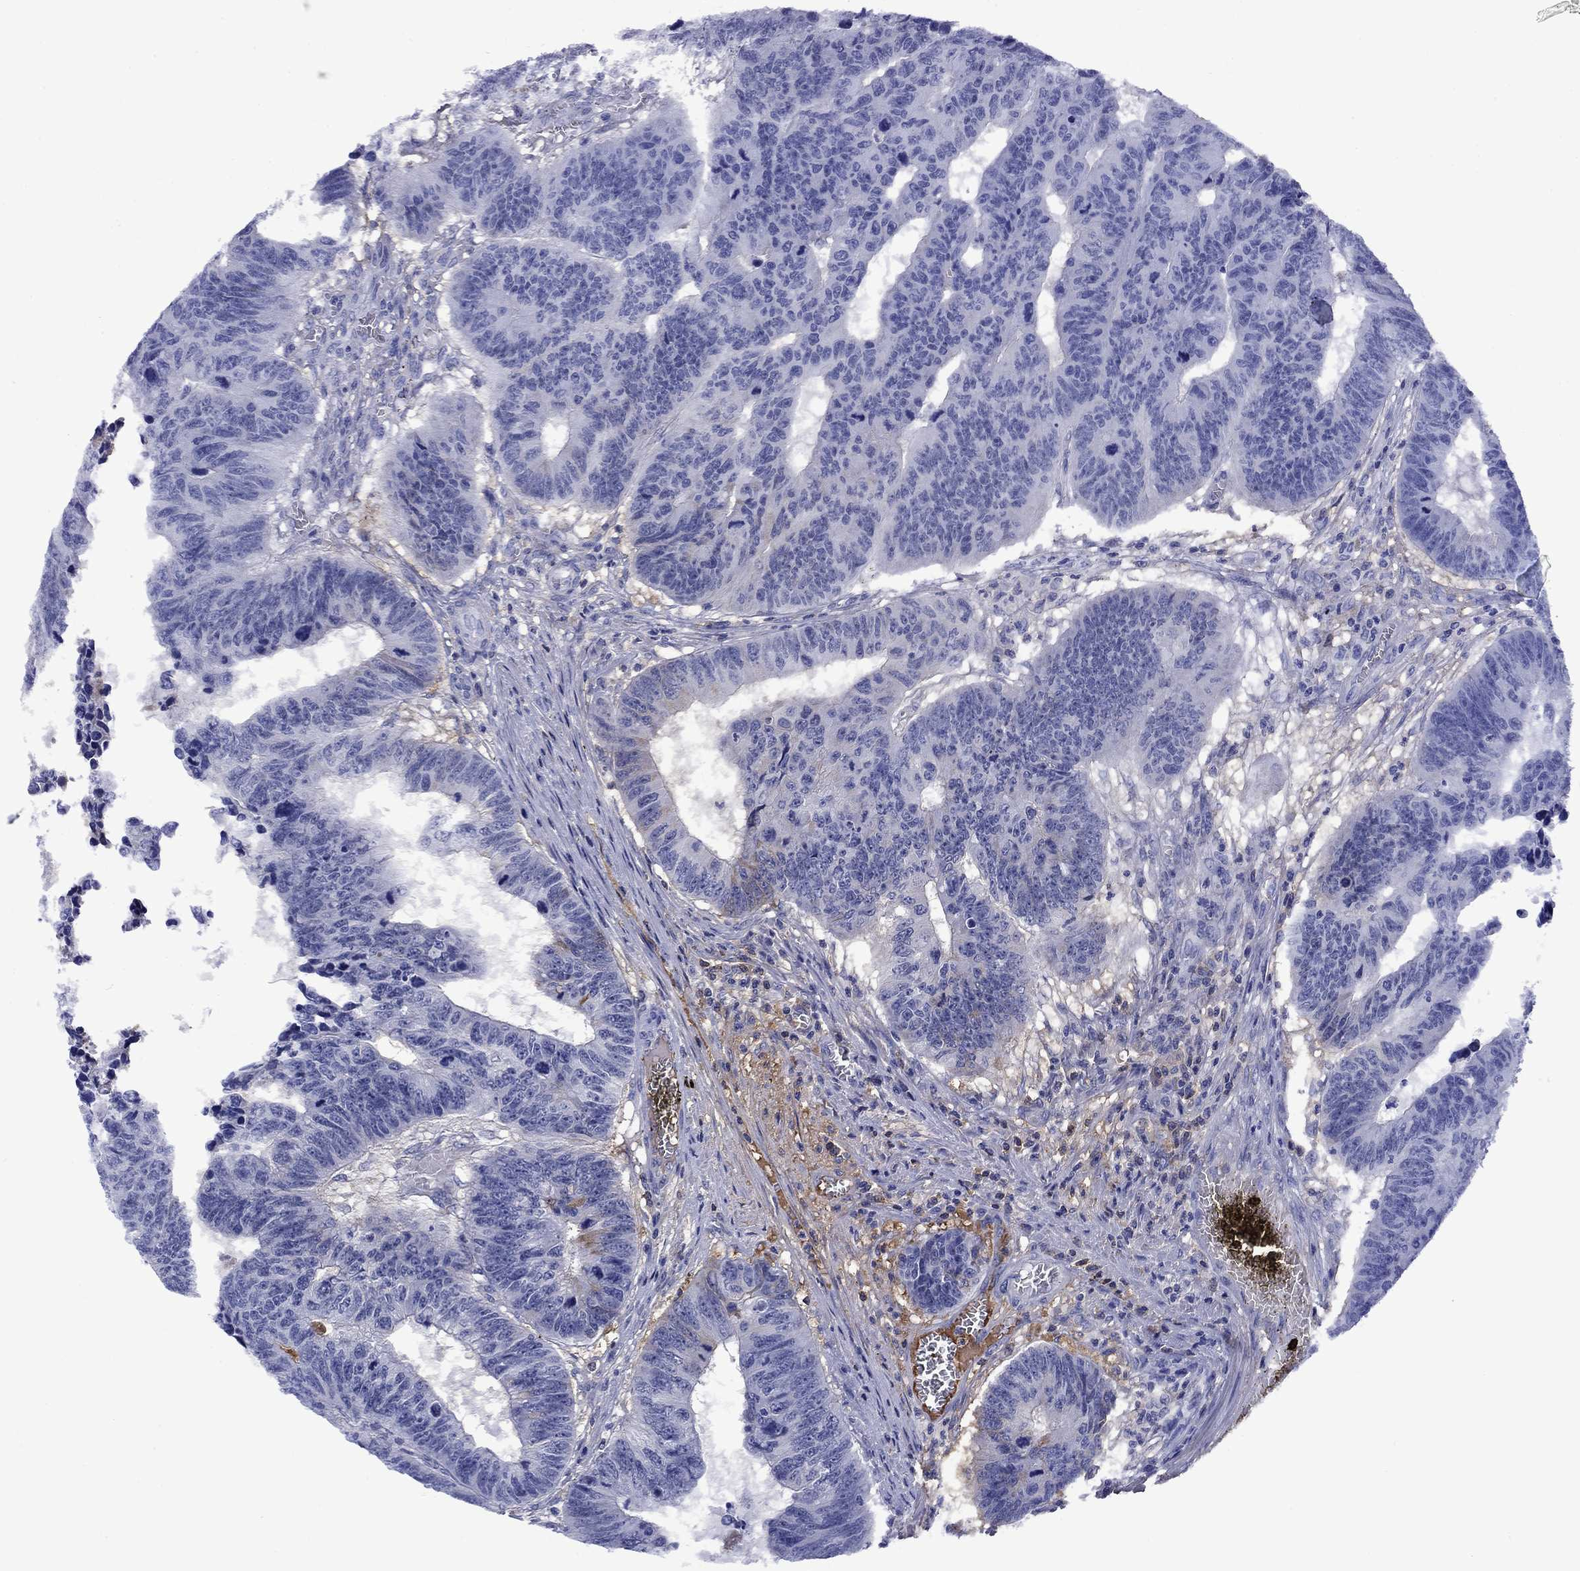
{"staining": {"intensity": "negative", "quantity": "none", "location": "none"}, "tissue": "colorectal cancer", "cell_type": "Tumor cells", "image_type": "cancer", "snomed": [{"axis": "morphology", "description": "Adenocarcinoma, NOS"}, {"axis": "topography", "description": "Appendix"}, {"axis": "topography", "description": "Colon"}, {"axis": "topography", "description": "Cecum"}, {"axis": "topography", "description": "Colon asc"}], "caption": "This is a micrograph of IHC staining of colorectal cancer, which shows no expression in tumor cells. The staining is performed using DAB brown chromogen with nuclei counter-stained in using hematoxylin.", "gene": "APOA2", "patient": {"sex": "female", "age": 85}}